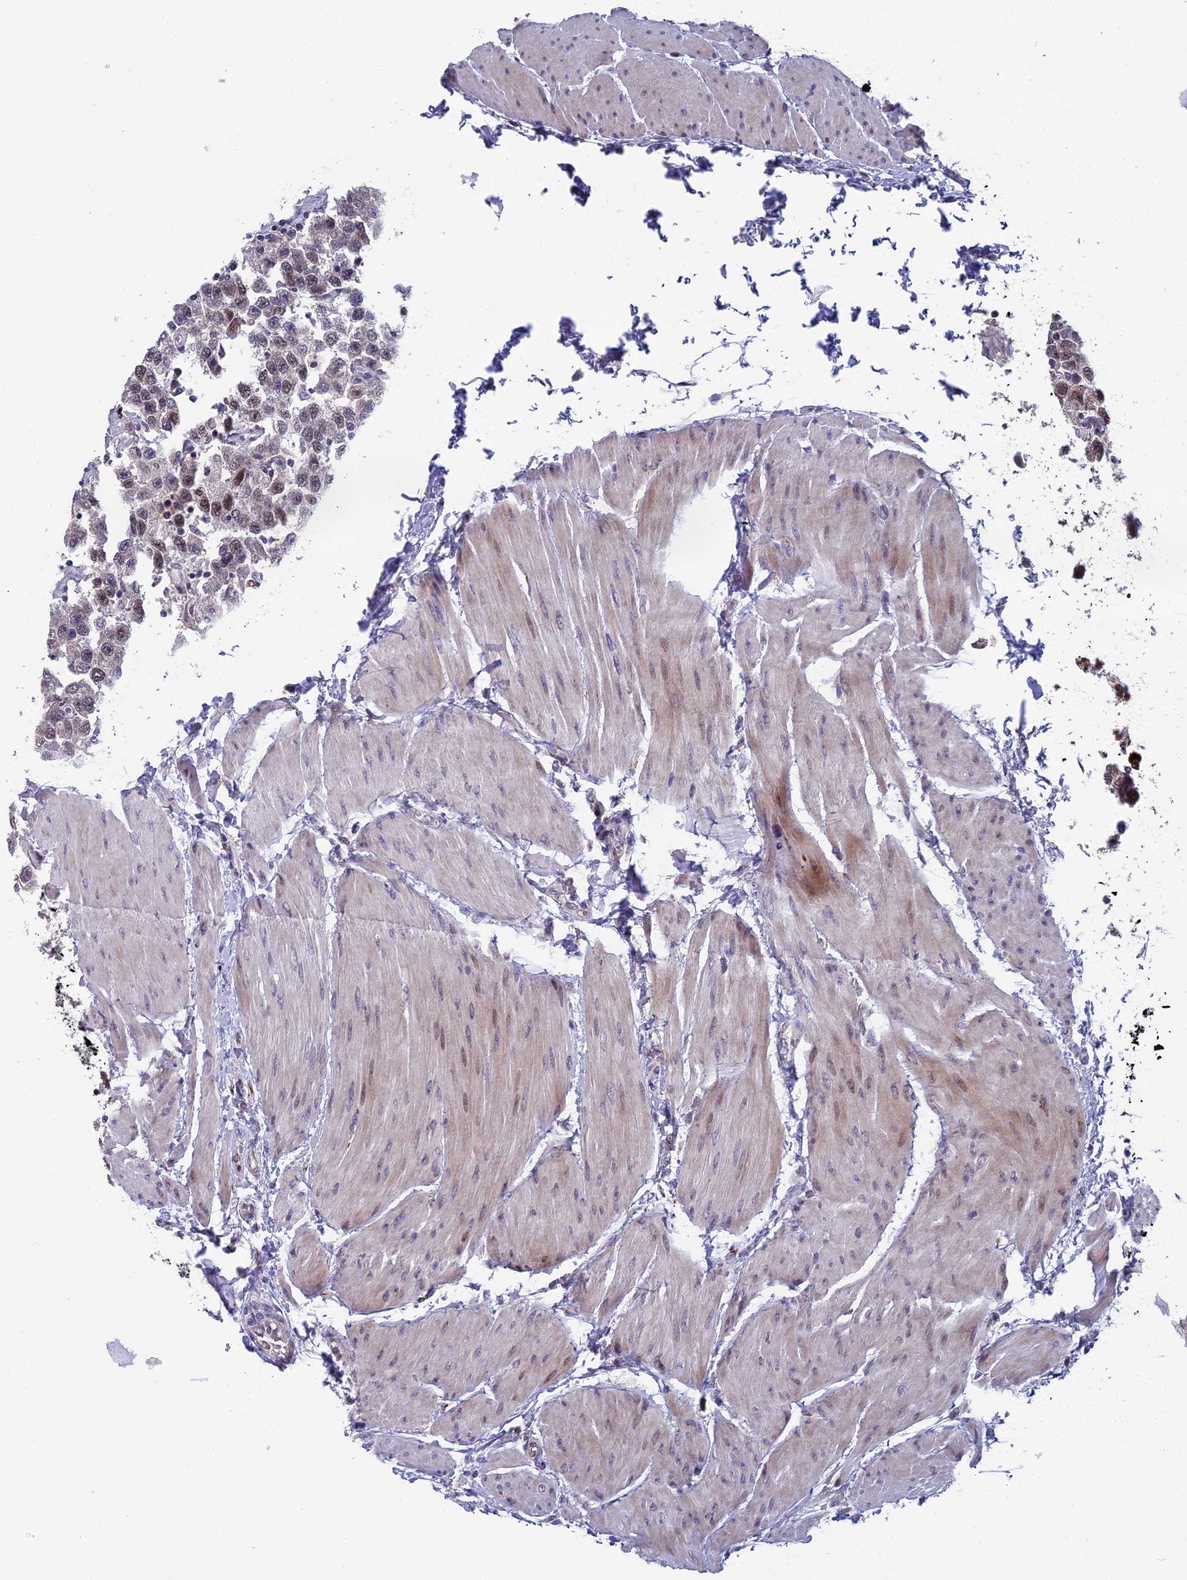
{"staining": {"intensity": "moderate", "quantity": ">75%", "location": "nuclear"}, "tissue": "testis cancer", "cell_type": "Tumor cells", "image_type": "cancer", "snomed": [{"axis": "morphology", "description": "Seminoma, NOS"}, {"axis": "topography", "description": "Testis"}], "caption": "An immunohistochemistry (IHC) micrograph of neoplastic tissue is shown. Protein staining in brown highlights moderate nuclear positivity in testis seminoma within tumor cells.", "gene": "LIG1", "patient": {"sex": "male", "age": 41}}